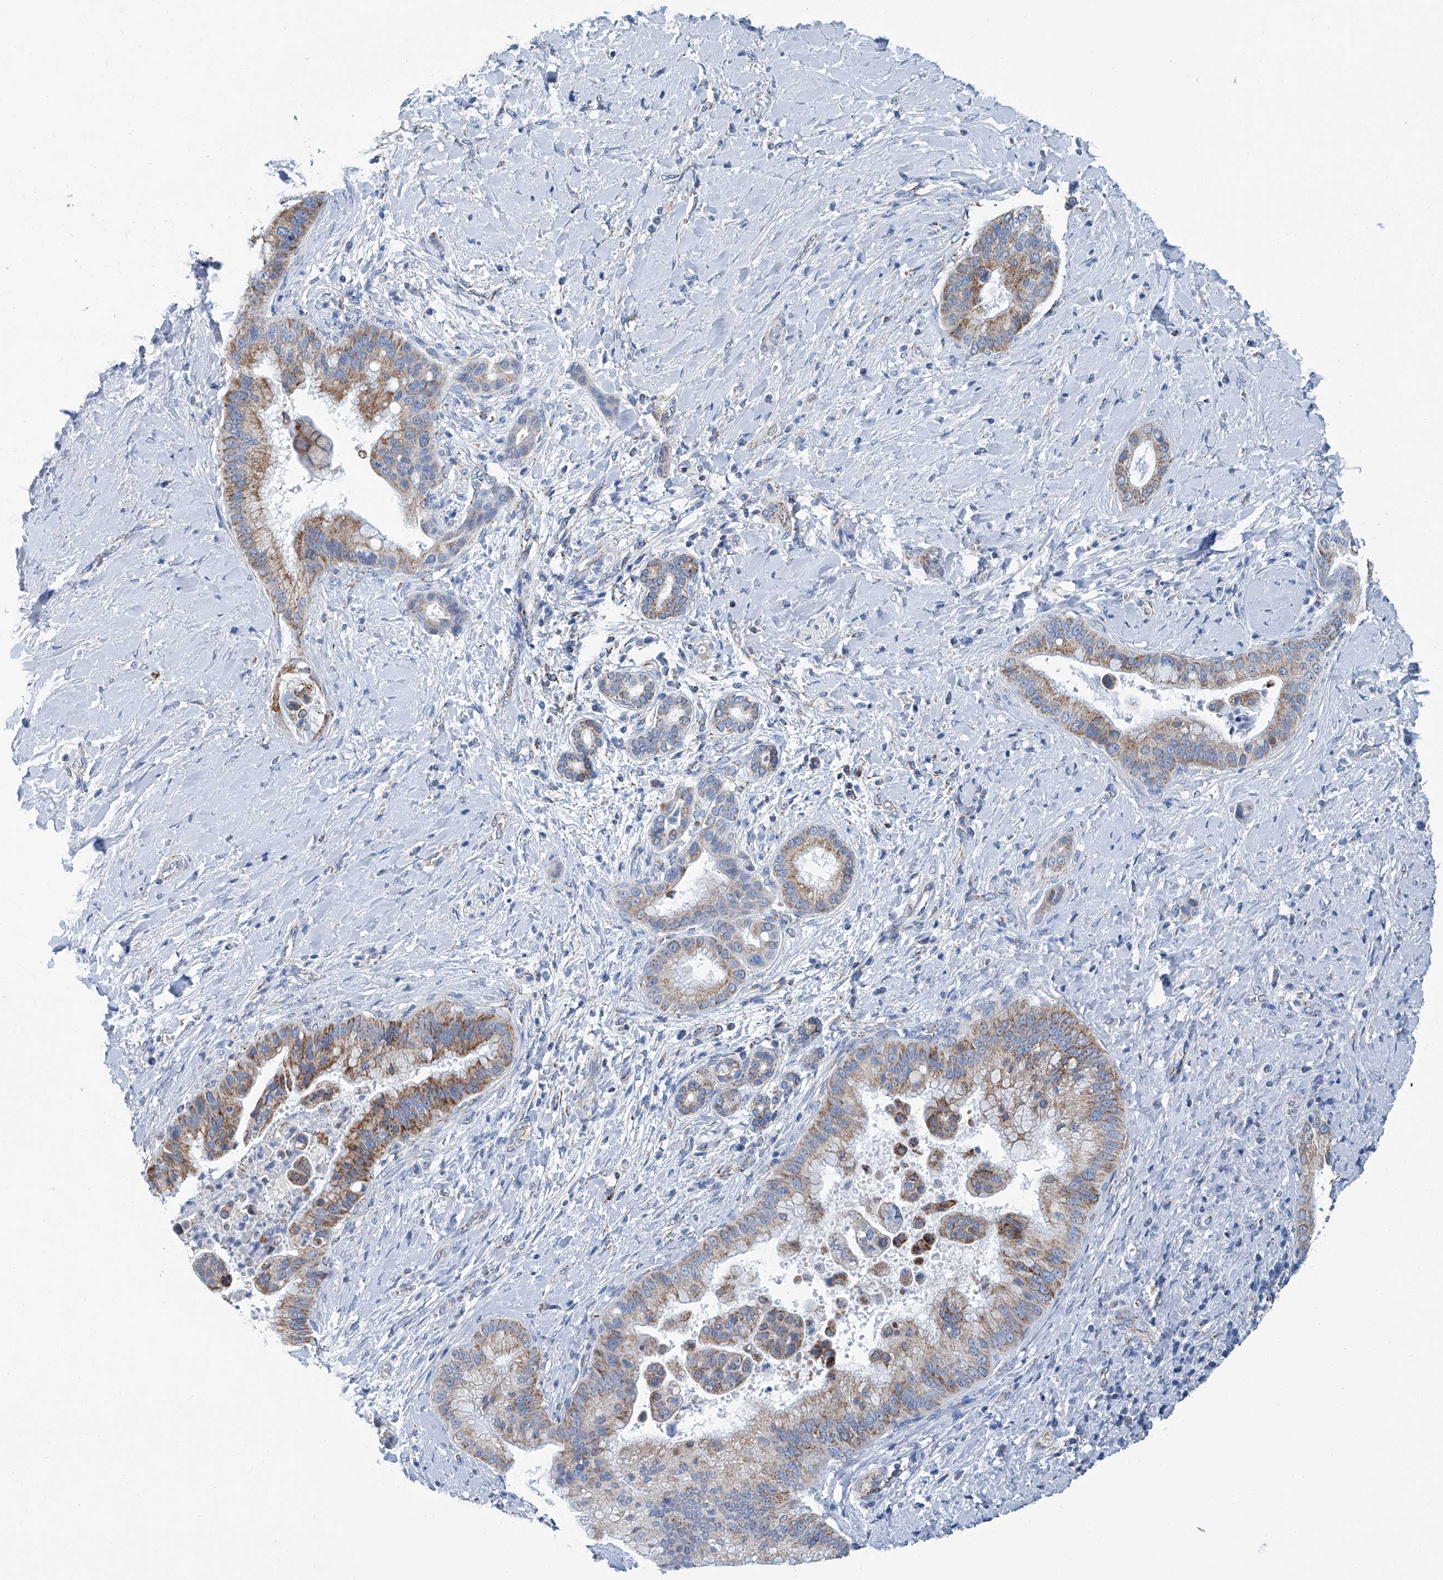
{"staining": {"intensity": "moderate", "quantity": ">75%", "location": "cytoplasmic/membranous"}, "tissue": "liver cancer", "cell_type": "Tumor cells", "image_type": "cancer", "snomed": [{"axis": "morphology", "description": "Cholangiocarcinoma"}, {"axis": "topography", "description": "Liver"}], "caption": "This is an image of immunohistochemistry (IHC) staining of liver cholangiocarcinoma, which shows moderate expression in the cytoplasmic/membranous of tumor cells.", "gene": "MT-ND1", "patient": {"sex": "female", "age": 54}}